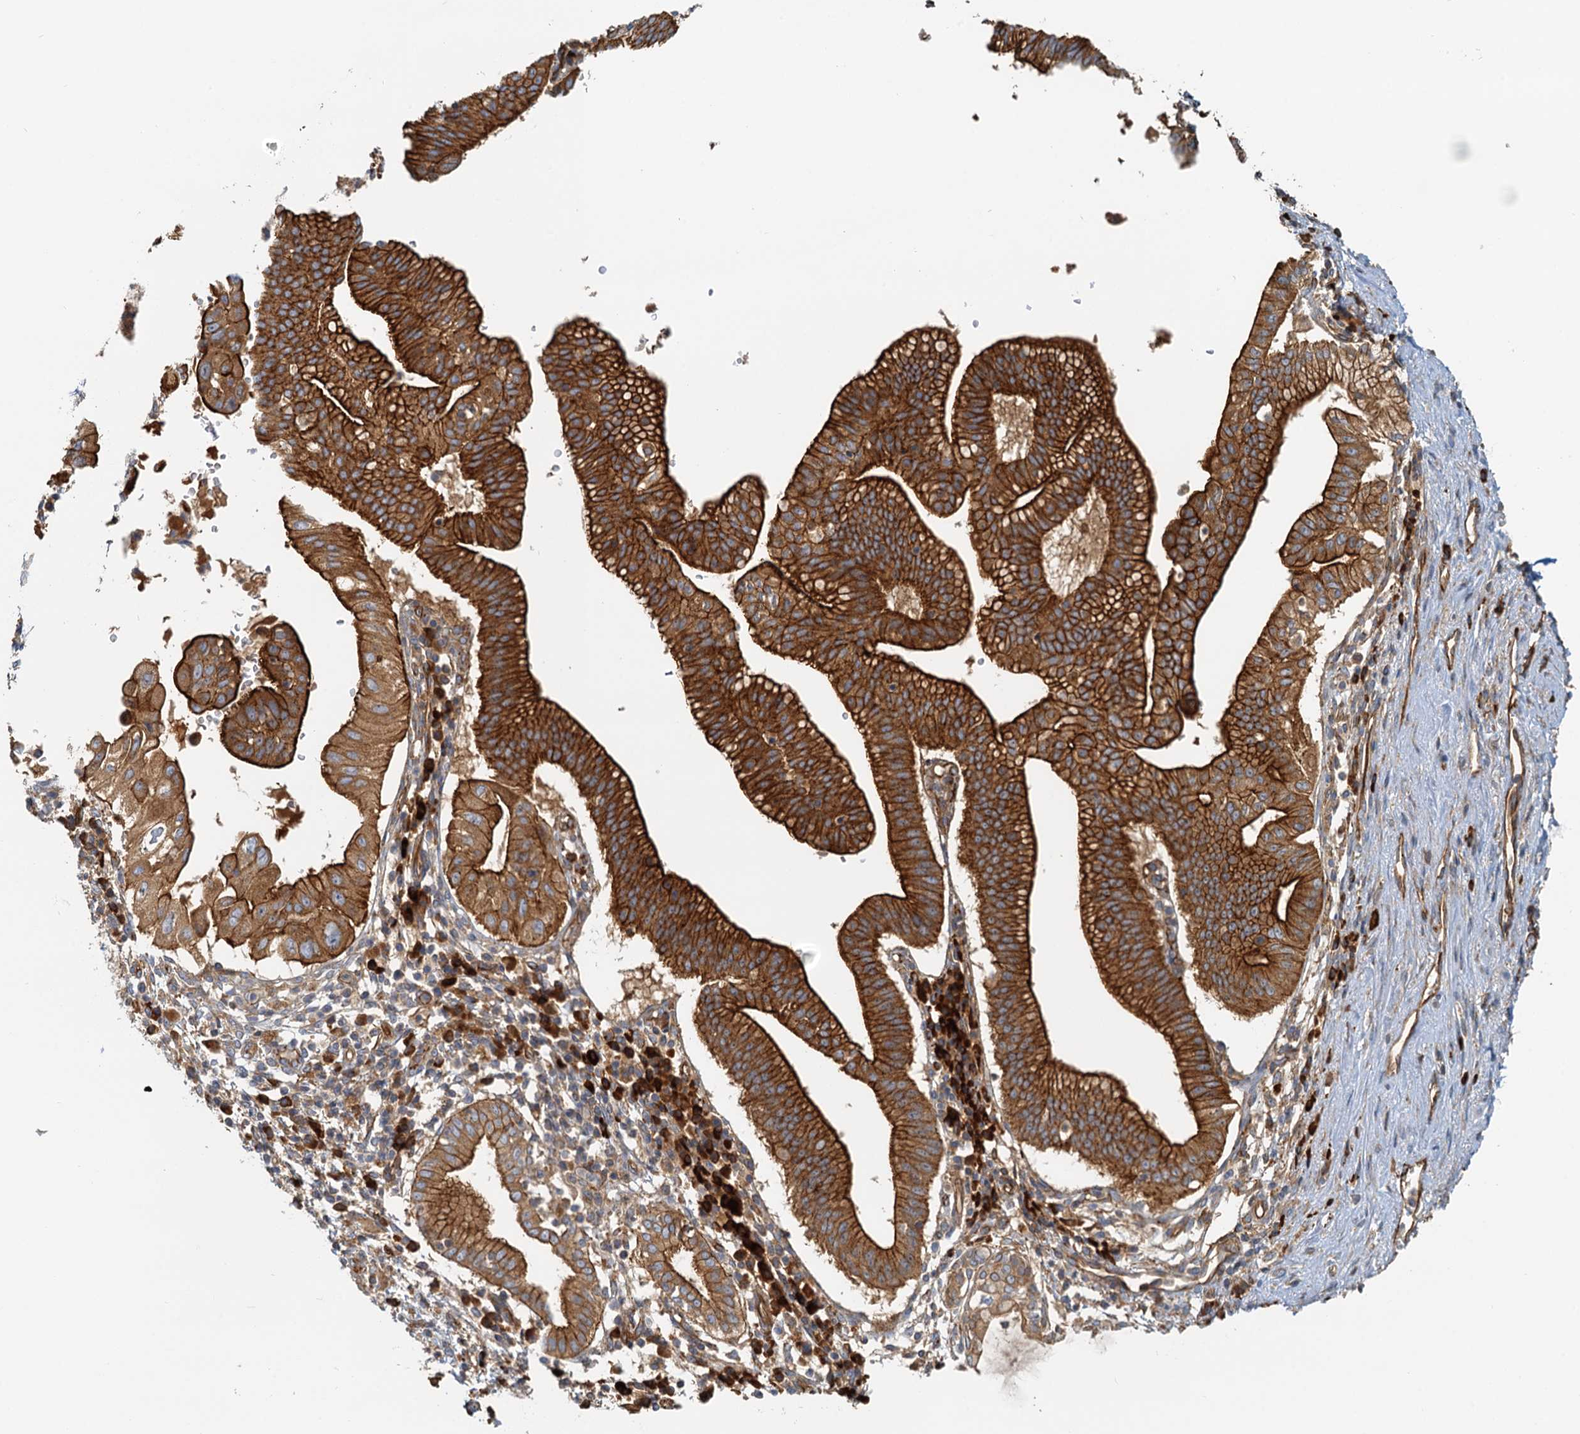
{"staining": {"intensity": "strong", "quantity": ">75%", "location": "cytoplasmic/membranous"}, "tissue": "pancreatic cancer", "cell_type": "Tumor cells", "image_type": "cancer", "snomed": [{"axis": "morphology", "description": "Adenocarcinoma, NOS"}, {"axis": "topography", "description": "Pancreas"}], "caption": "Brown immunohistochemical staining in pancreatic cancer (adenocarcinoma) displays strong cytoplasmic/membranous expression in approximately >75% of tumor cells.", "gene": "NIPAL3", "patient": {"sex": "male", "age": 68}}